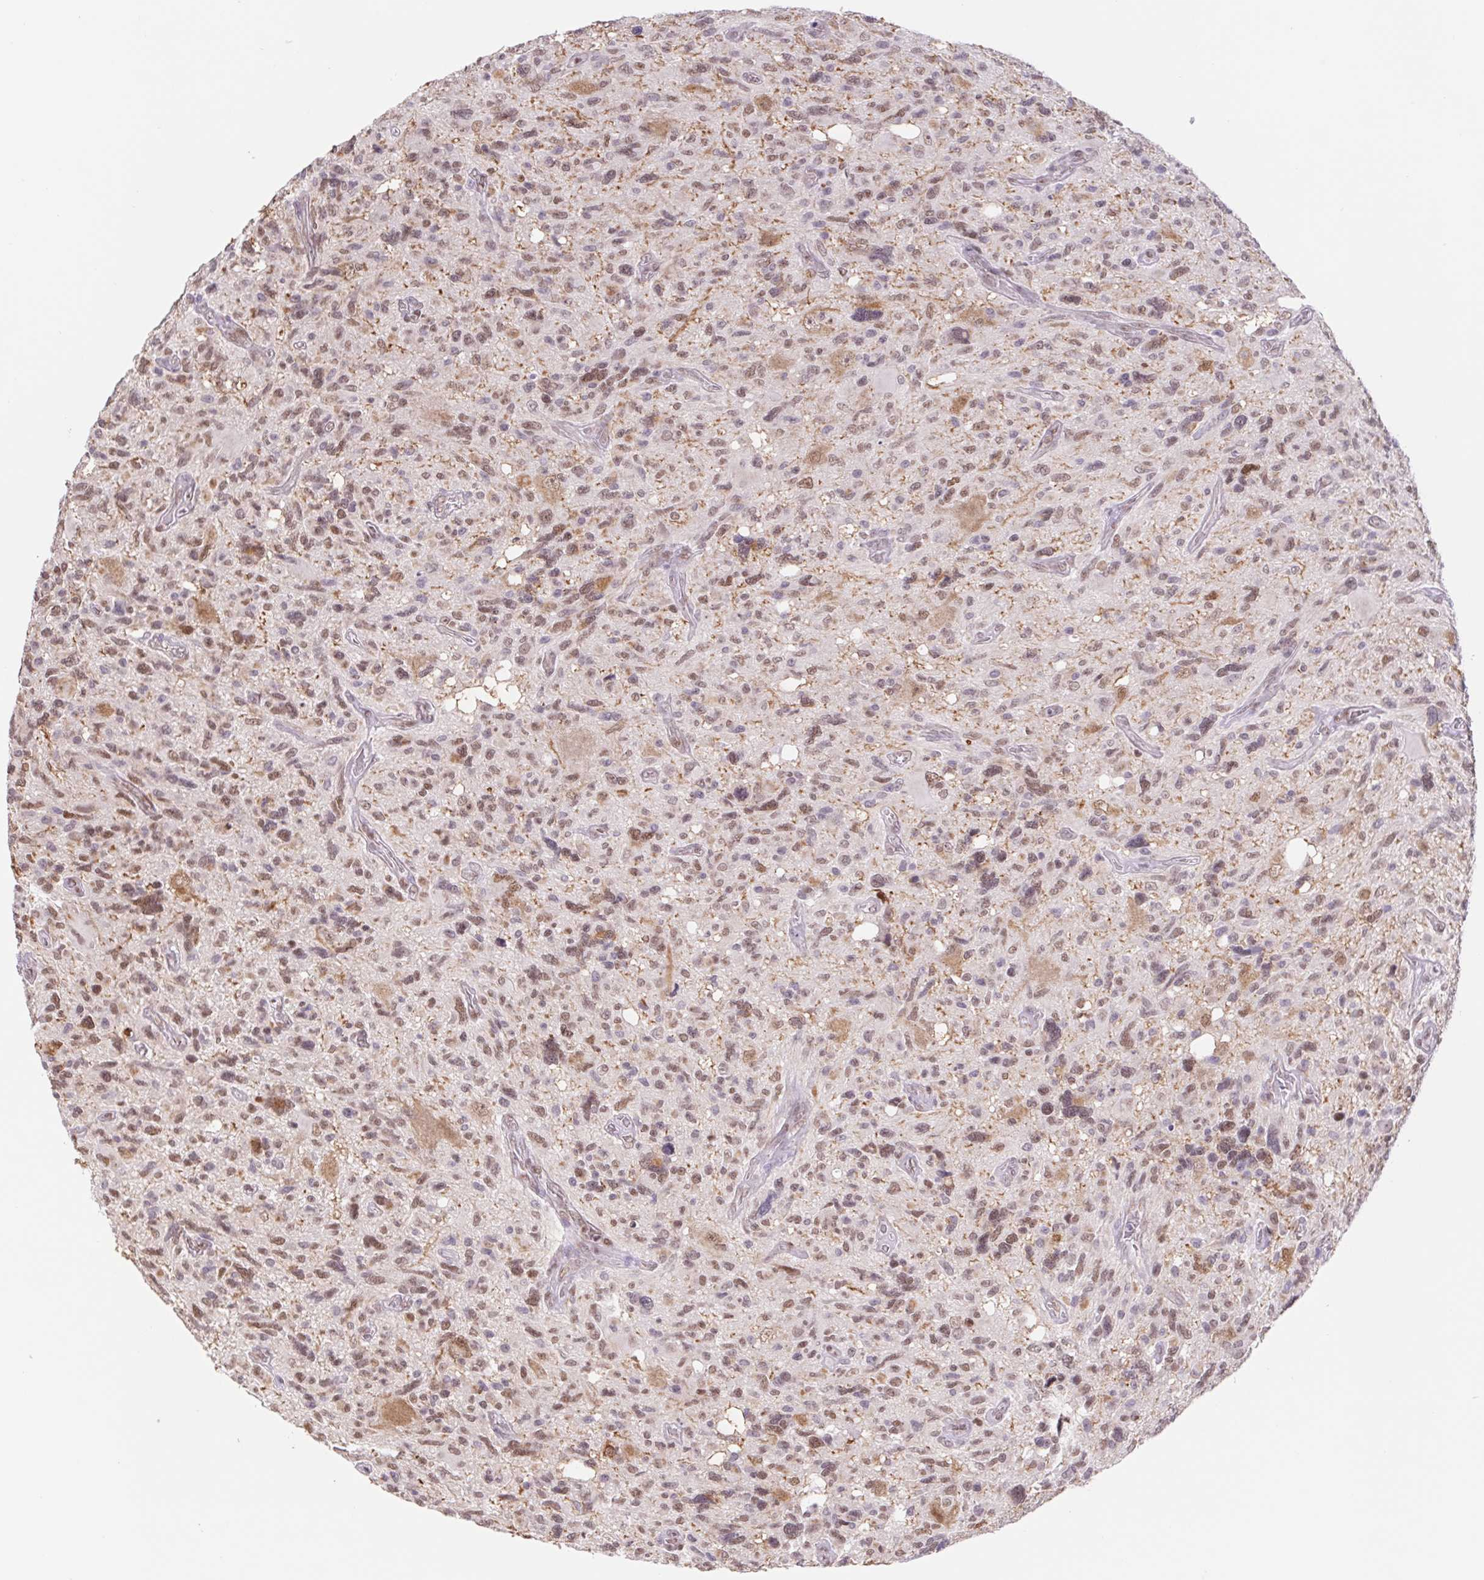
{"staining": {"intensity": "moderate", "quantity": ">75%", "location": "nuclear"}, "tissue": "glioma", "cell_type": "Tumor cells", "image_type": "cancer", "snomed": [{"axis": "morphology", "description": "Glioma, malignant, High grade"}, {"axis": "topography", "description": "Brain"}], "caption": "Glioma stained with a brown dye reveals moderate nuclear positive staining in approximately >75% of tumor cells.", "gene": "TRERF1", "patient": {"sex": "male", "age": 49}}